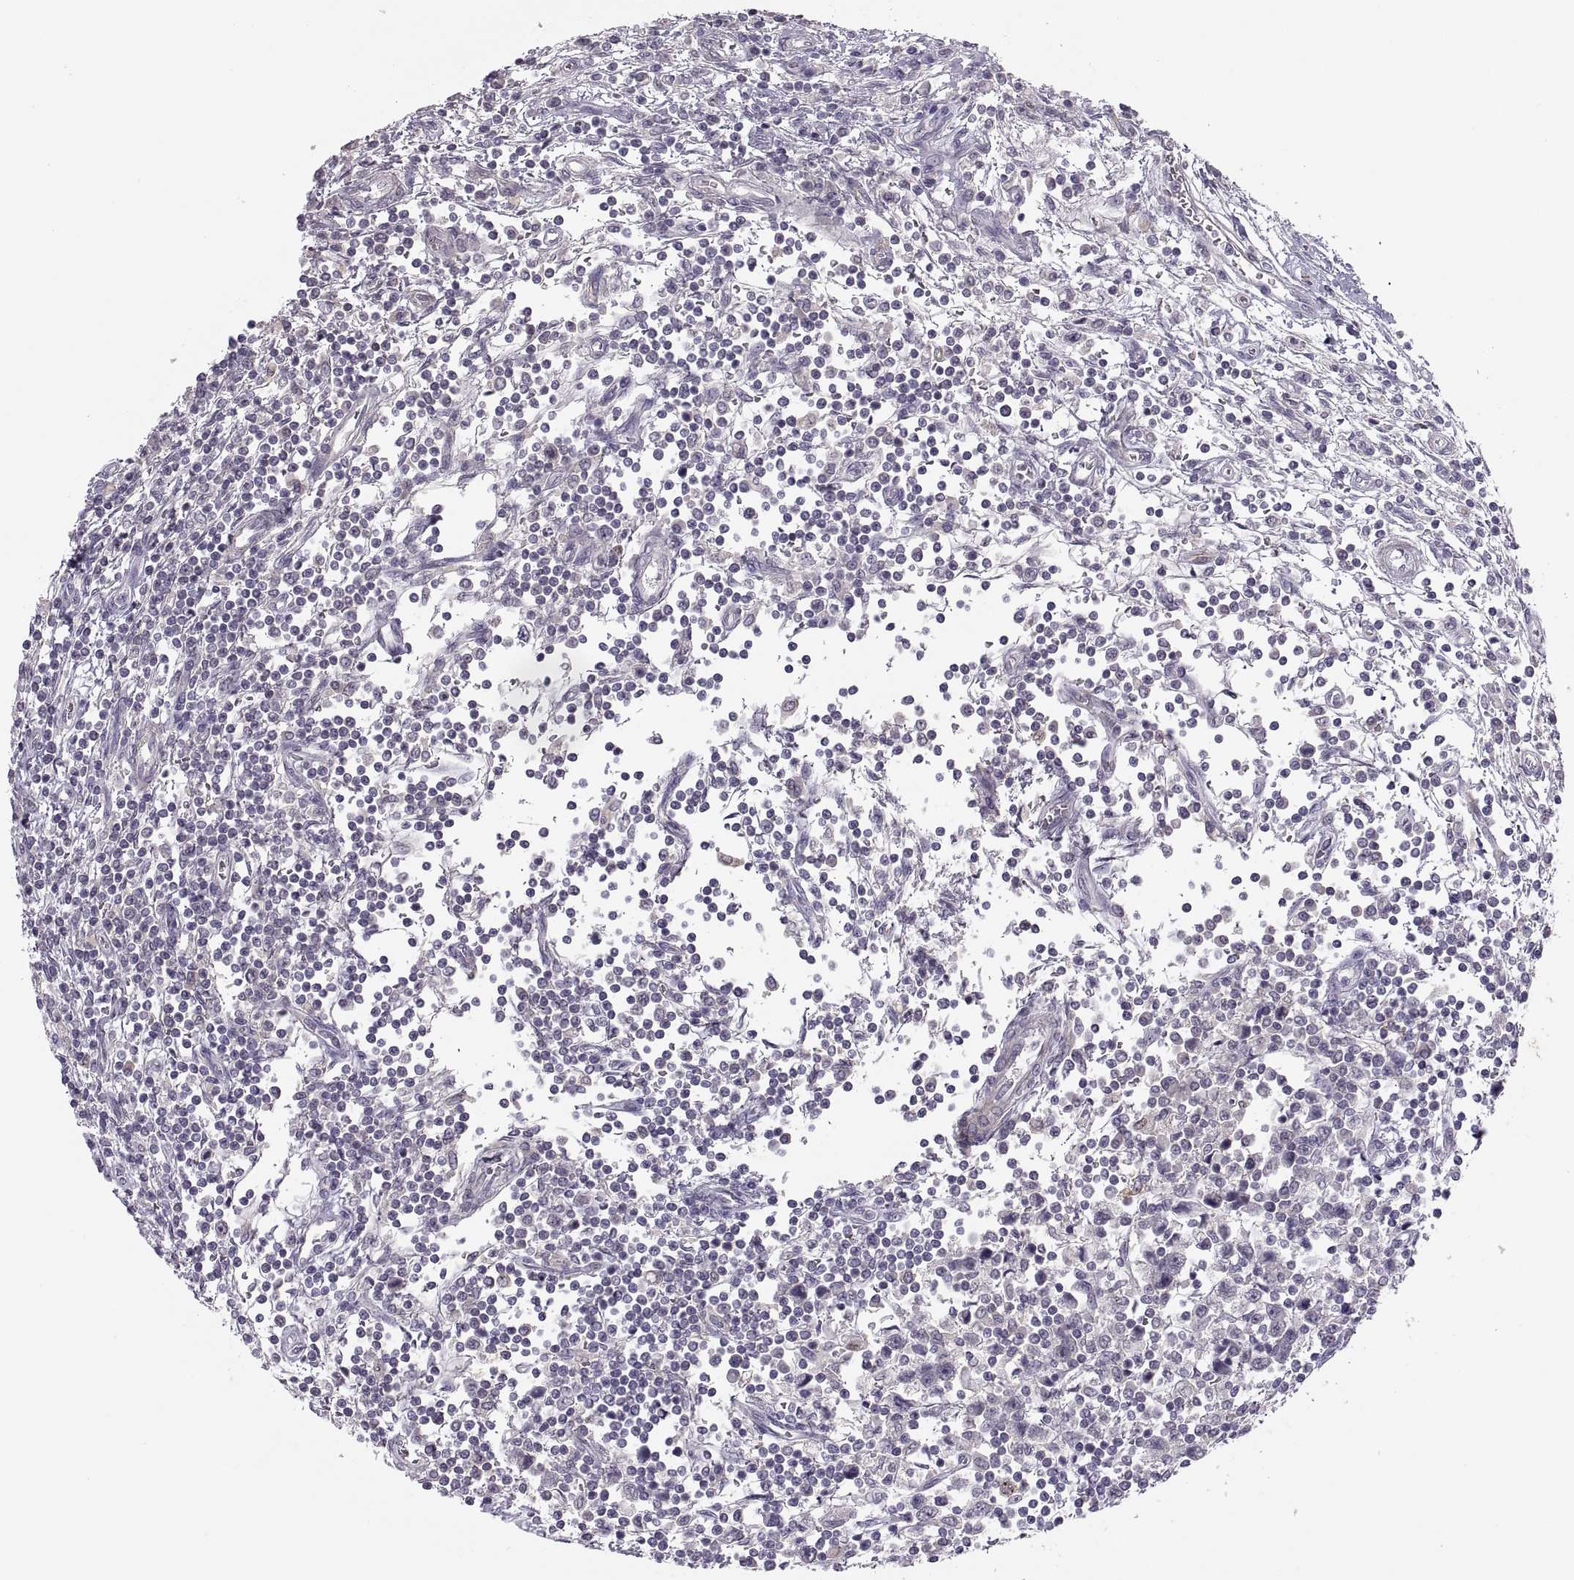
{"staining": {"intensity": "negative", "quantity": "none", "location": "none"}, "tissue": "testis cancer", "cell_type": "Tumor cells", "image_type": "cancer", "snomed": [{"axis": "morphology", "description": "Seminoma, NOS"}, {"axis": "topography", "description": "Testis"}], "caption": "Testis cancer (seminoma) stained for a protein using immunohistochemistry (IHC) demonstrates no positivity tumor cells.", "gene": "CHCT1", "patient": {"sex": "male", "age": 34}}